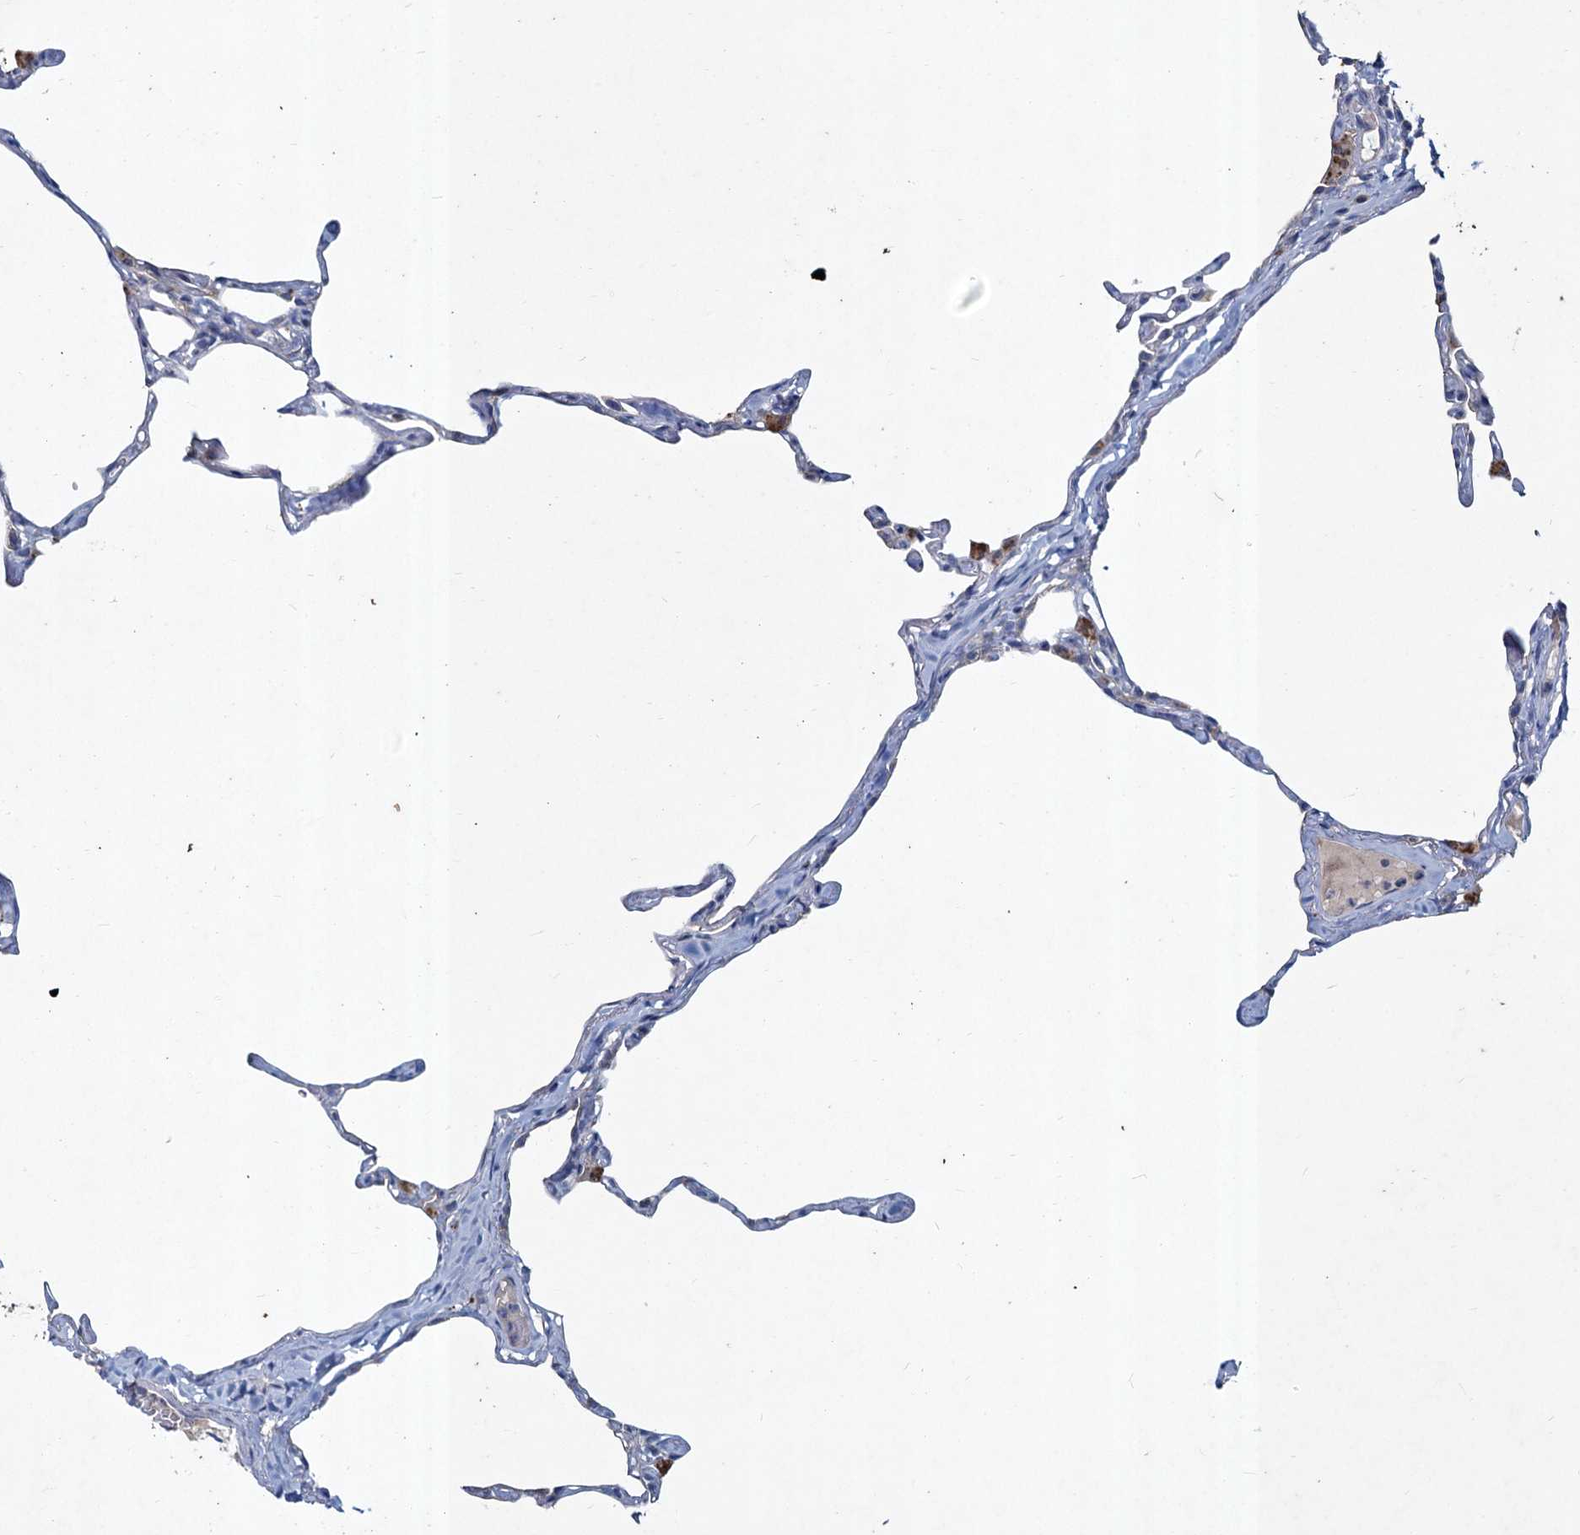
{"staining": {"intensity": "negative", "quantity": "none", "location": "none"}, "tissue": "lung", "cell_type": "Alveolar cells", "image_type": "normal", "snomed": [{"axis": "morphology", "description": "Normal tissue, NOS"}, {"axis": "topography", "description": "Lung"}], "caption": "Micrograph shows no significant protein expression in alveolar cells of unremarkable lung. The staining was performed using DAB to visualize the protein expression in brown, while the nuclei were stained in blue with hematoxylin (Magnification: 20x).", "gene": "TMX2", "patient": {"sex": "male", "age": 65}}